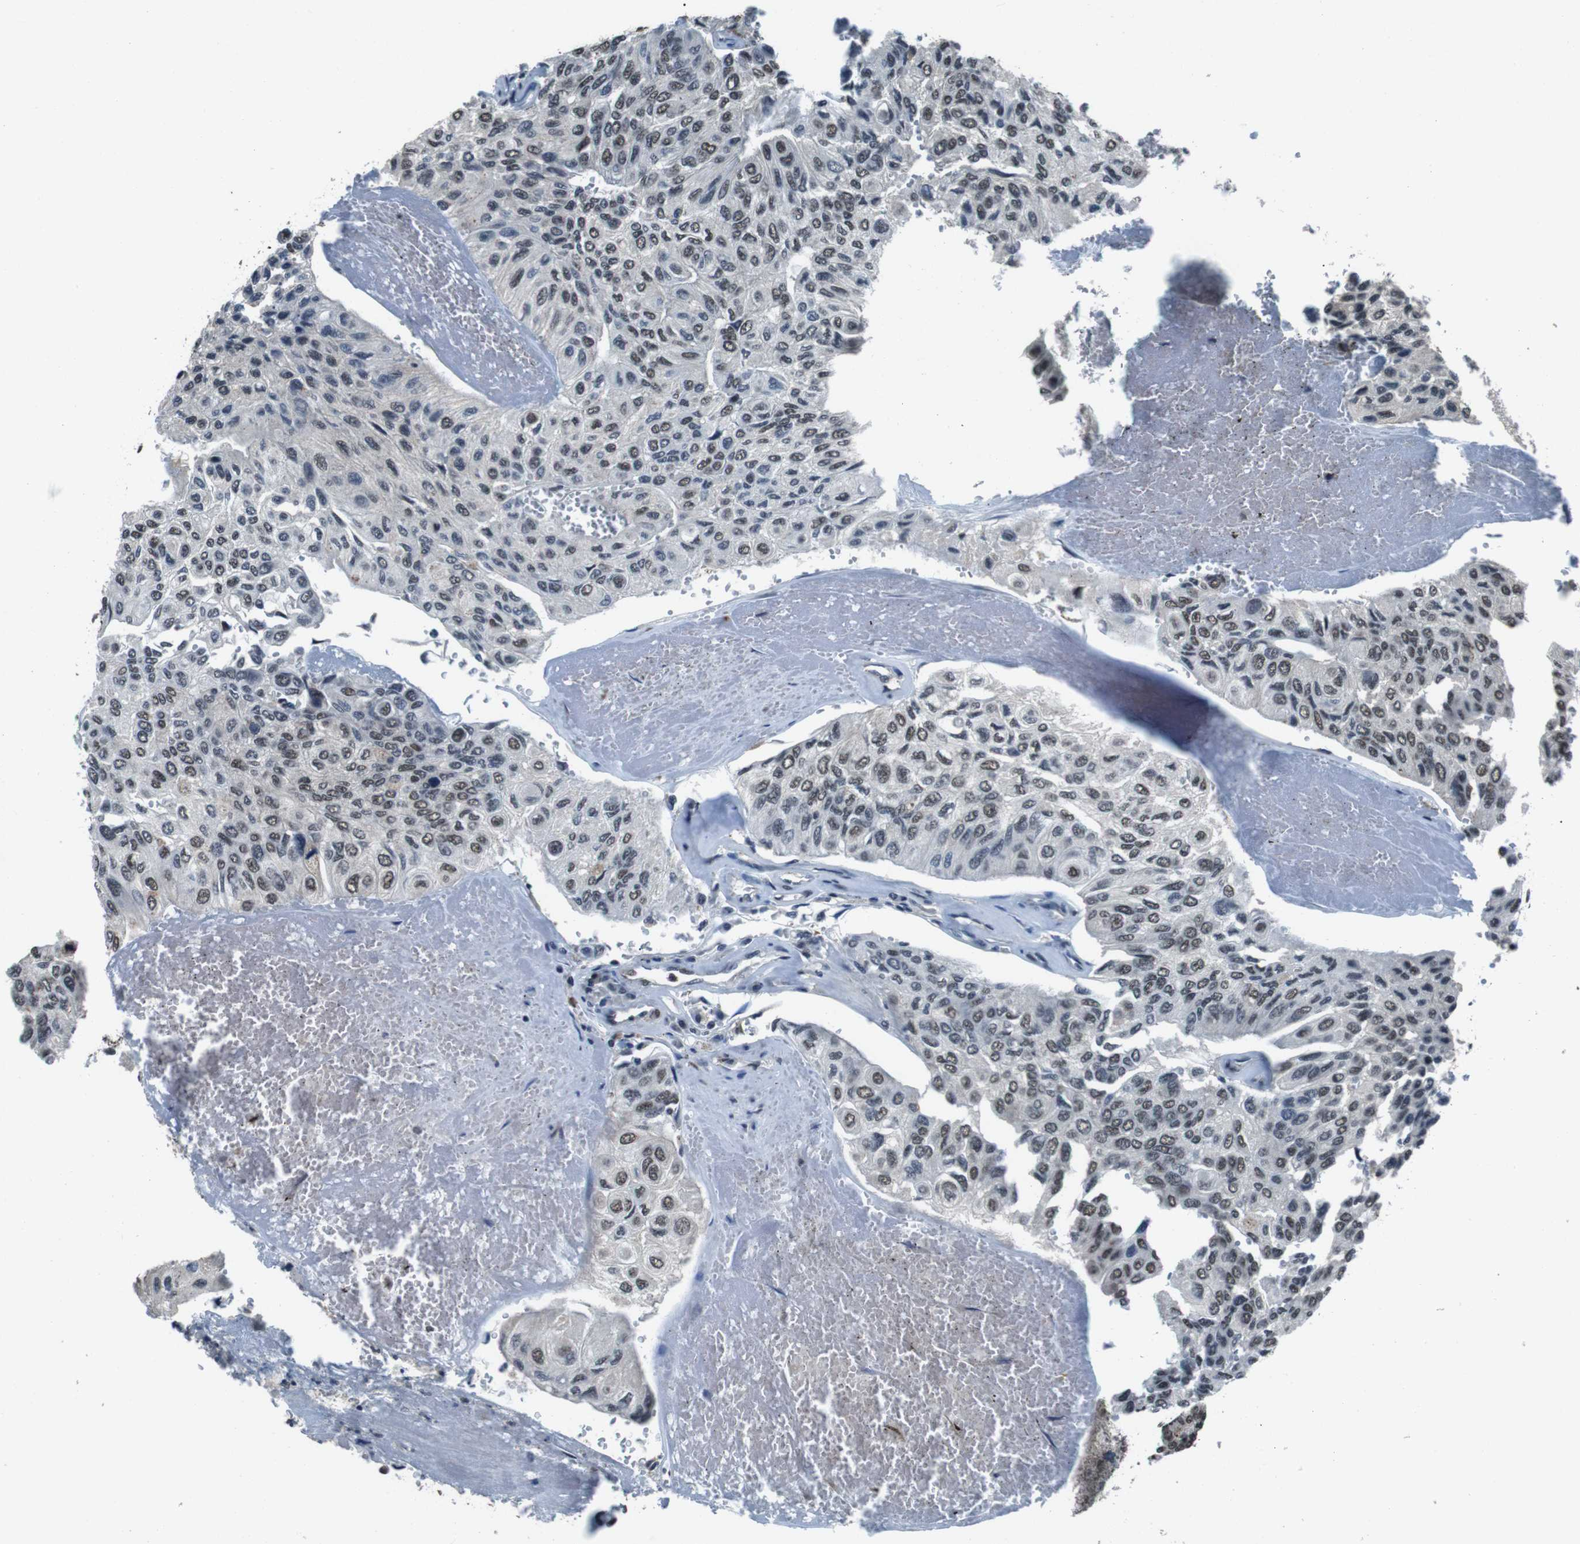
{"staining": {"intensity": "moderate", "quantity": ">75%", "location": "nuclear"}, "tissue": "urothelial cancer", "cell_type": "Tumor cells", "image_type": "cancer", "snomed": [{"axis": "morphology", "description": "Urothelial carcinoma, High grade"}, {"axis": "topography", "description": "Urinary bladder"}], "caption": "Tumor cells display medium levels of moderate nuclear staining in about >75% of cells in human high-grade urothelial carcinoma.", "gene": "NR4A2", "patient": {"sex": "male", "age": 66}}